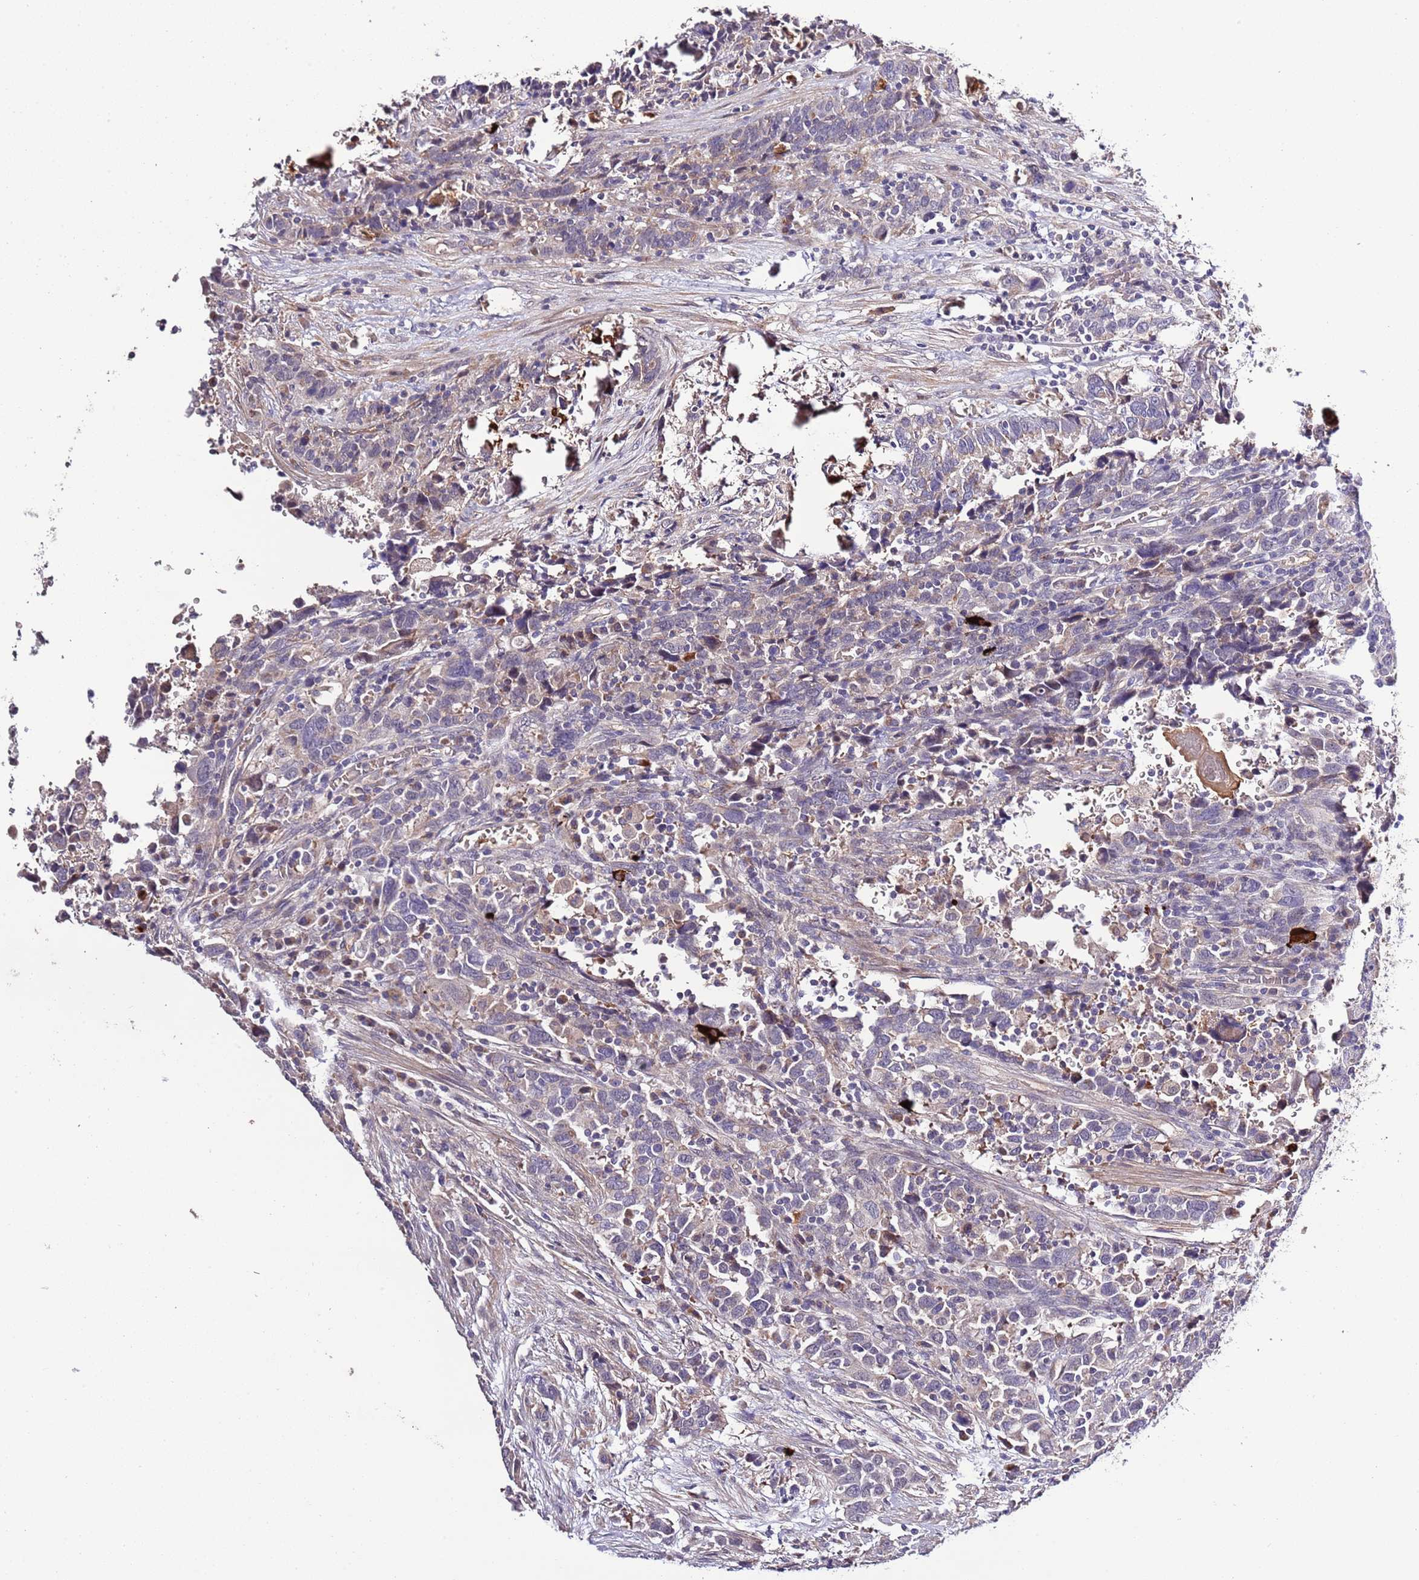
{"staining": {"intensity": "negative", "quantity": "none", "location": "none"}, "tissue": "urothelial cancer", "cell_type": "Tumor cells", "image_type": "cancer", "snomed": [{"axis": "morphology", "description": "Urothelial carcinoma, High grade"}, {"axis": "topography", "description": "Urinary bladder"}], "caption": "Tumor cells are negative for brown protein staining in urothelial cancer.", "gene": "LIPJ", "patient": {"sex": "male", "age": 61}}